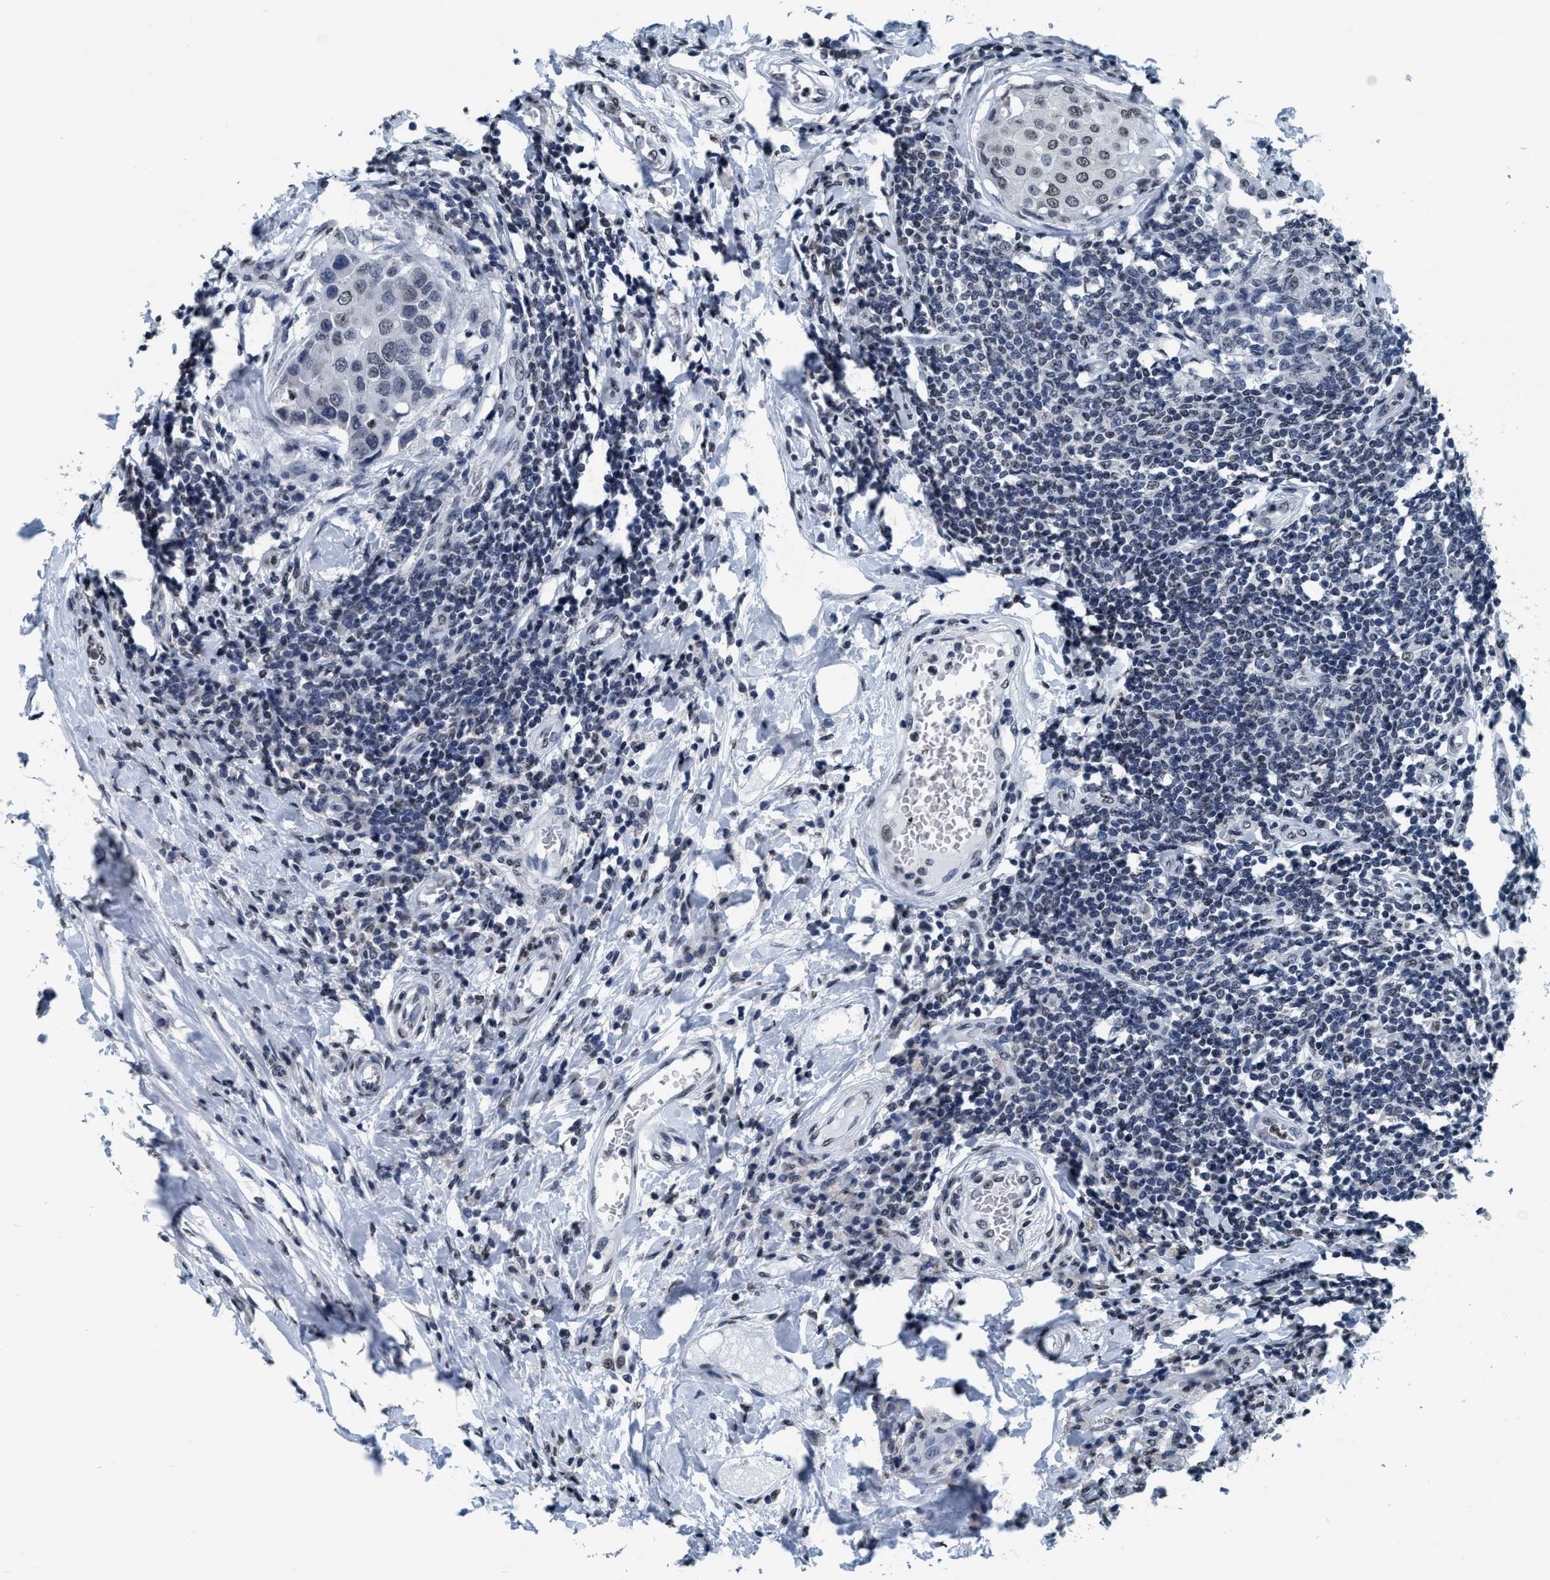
{"staining": {"intensity": "weak", "quantity": "25%-75%", "location": "nuclear"}, "tissue": "breast cancer", "cell_type": "Tumor cells", "image_type": "cancer", "snomed": [{"axis": "morphology", "description": "Duct carcinoma"}, {"axis": "topography", "description": "Breast"}], "caption": "Protein analysis of breast intraductal carcinoma tissue displays weak nuclear positivity in about 25%-75% of tumor cells. Immunohistochemistry stains the protein of interest in brown and the nuclei are stained blue.", "gene": "CCNE2", "patient": {"sex": "female", "age": 27}}